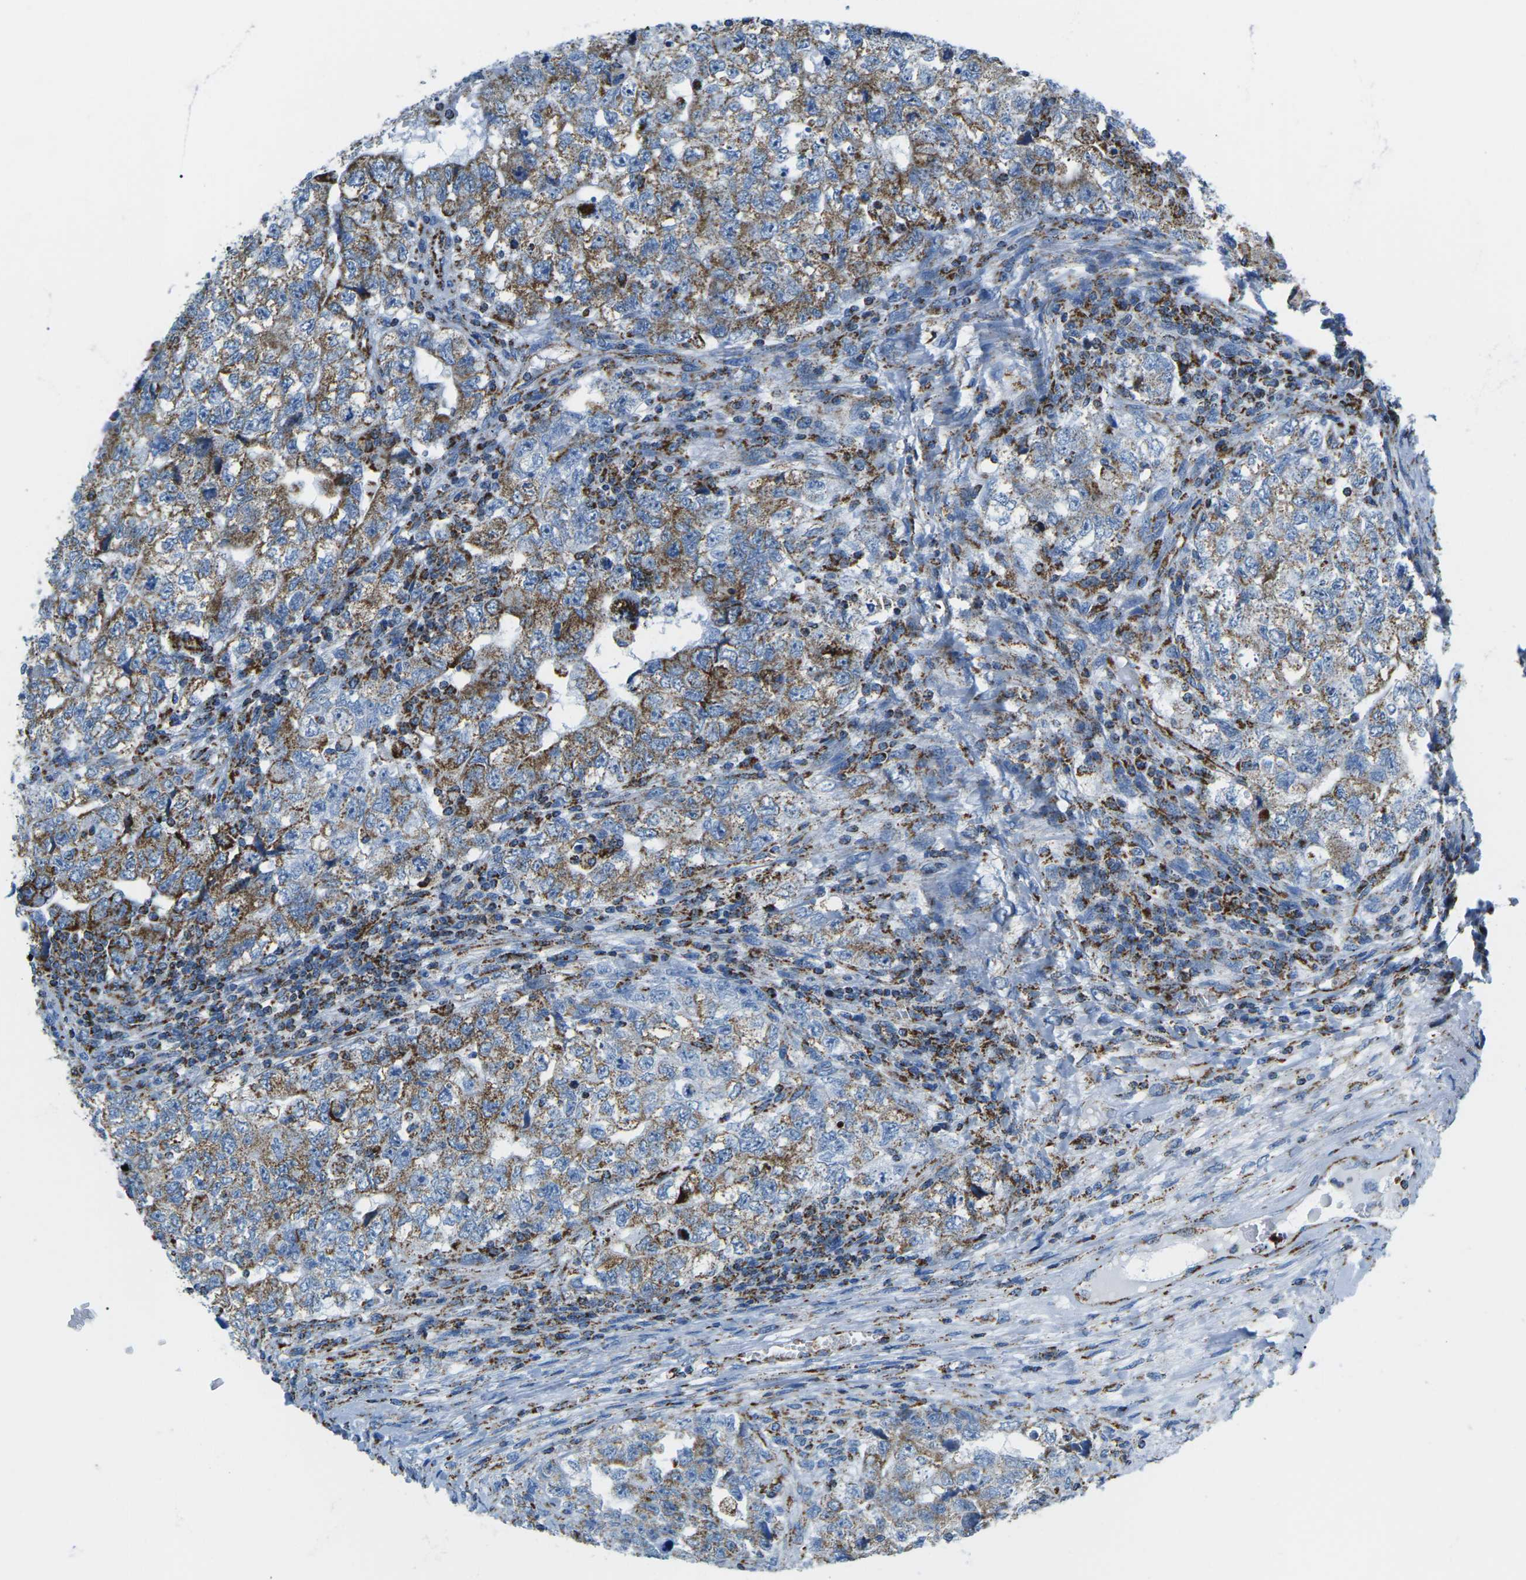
{"staining": {"intensity": "strong", "quantity": "25%-75%", "location": "cytoplasmic/membranous"}, "tissue": "testis cancer", "cell_type": "Tumor cells", "image_type": "cancer", "snomed": [{"axis": "morphology", "description": "Carcinoma, Embryonal, NOS"}, {"axis": "topography", "description": "Testis"}], "caption": "Tumor cells display high levels of strong cytoplasmic/membranous staining in about 25%-75% of cells in testis cancer. The staining was performed using DAB (3,3'-diaminobenzidine), with brown indicating positive protein expression. Nuclei are stained blue with hematoxylin.", "gene": "COX6C", "patient": {"sex": "male", "age": 36}}